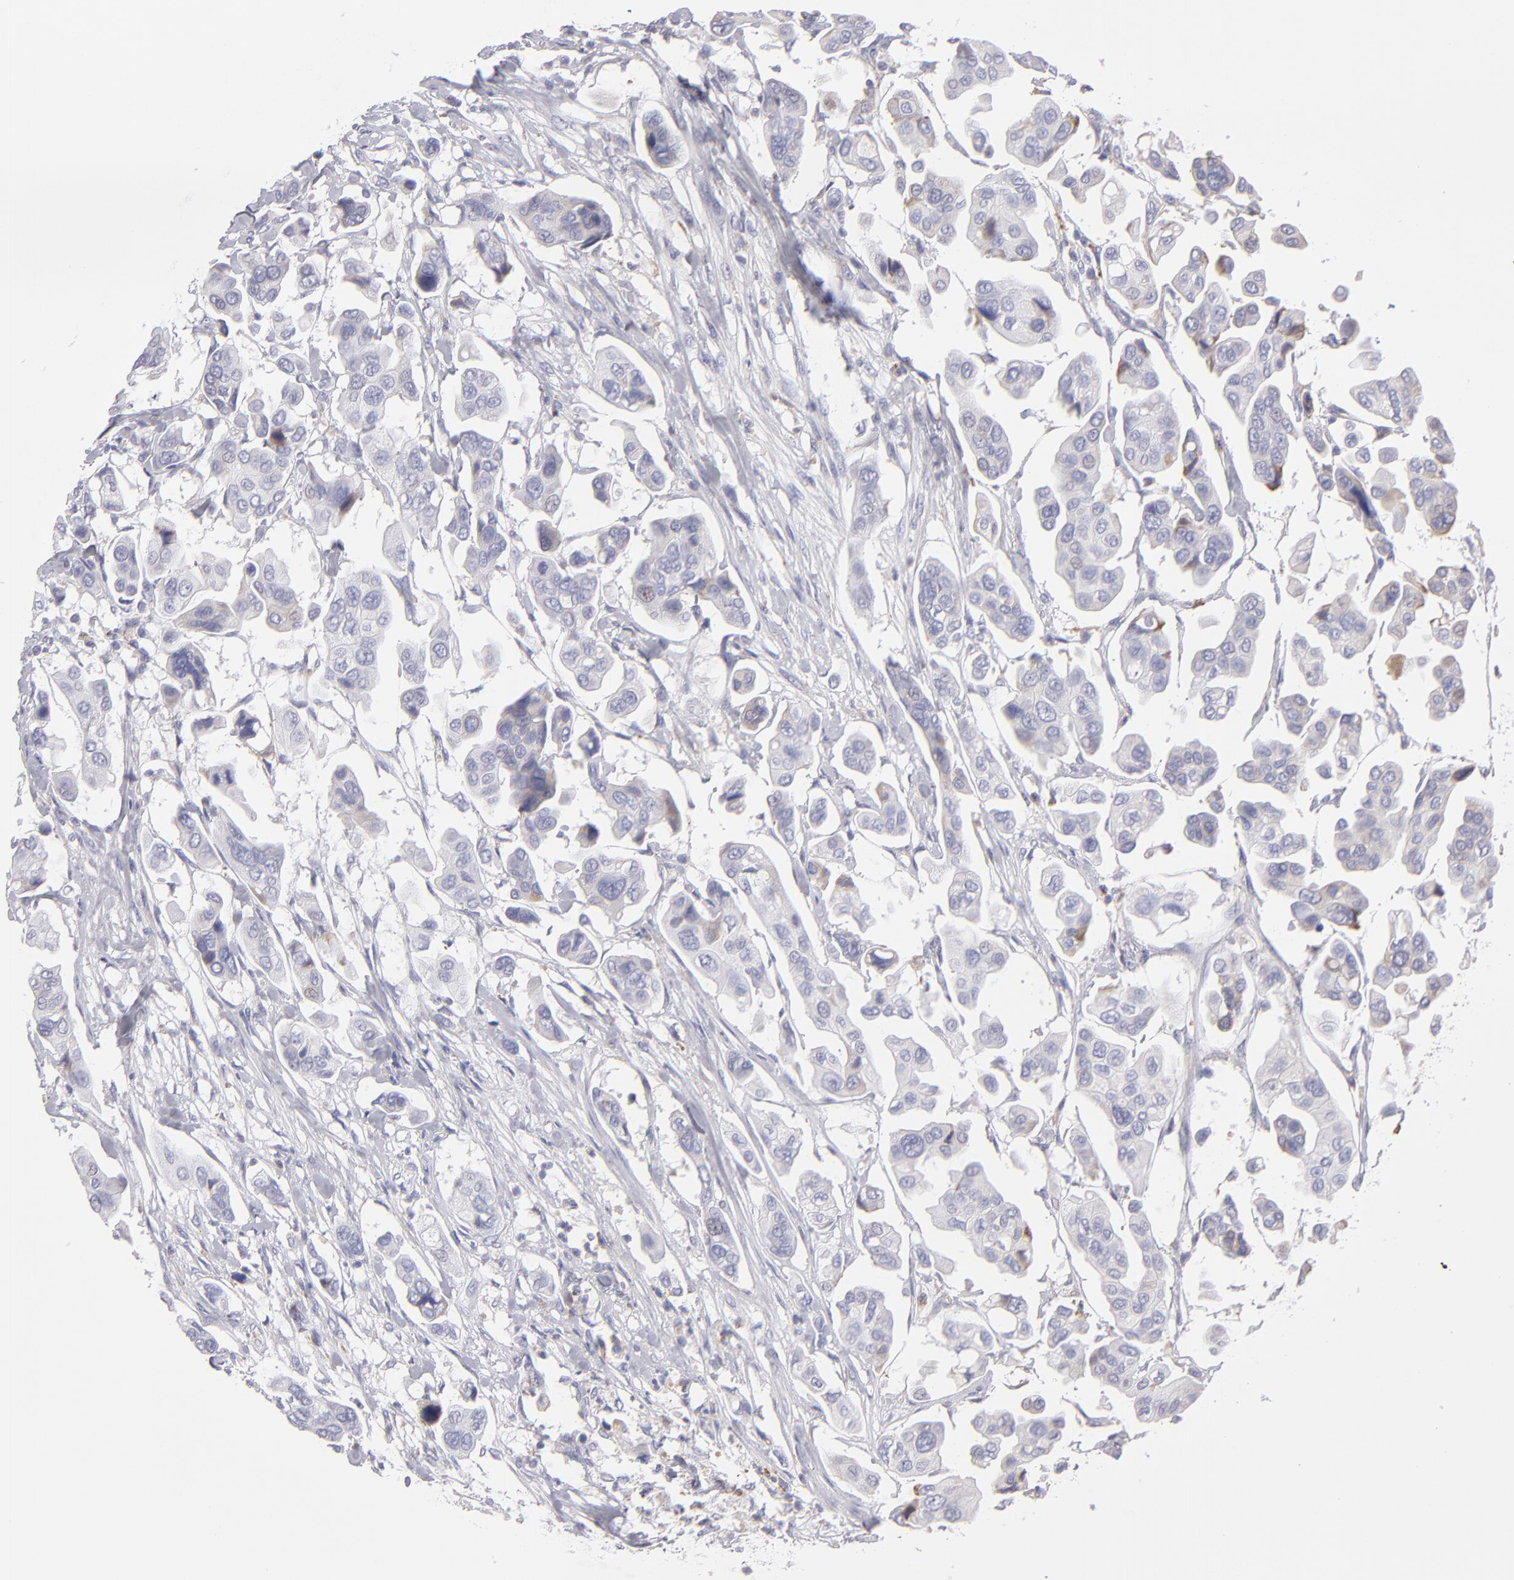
{"staining": {"intensity": "weak", "quantity": "<25%", "location": "cytoplasmic/membranous"}, "tissue": "urothelial cancer", "cell_type": "Tumor cells", "image_type": "cancer", "snomed": [{"axis": "morphology", "description": "Adenocarcinoma, NOS"}, {"axis": "topography", "description": "Urinary bladder"}], "caption": "A high-resolution micrograph shows IHC staining of urothelial cancer, which displays no significant staining in tumor cells.", "gene": "CALR", "patient": {"sex": "male", "age": 61}}